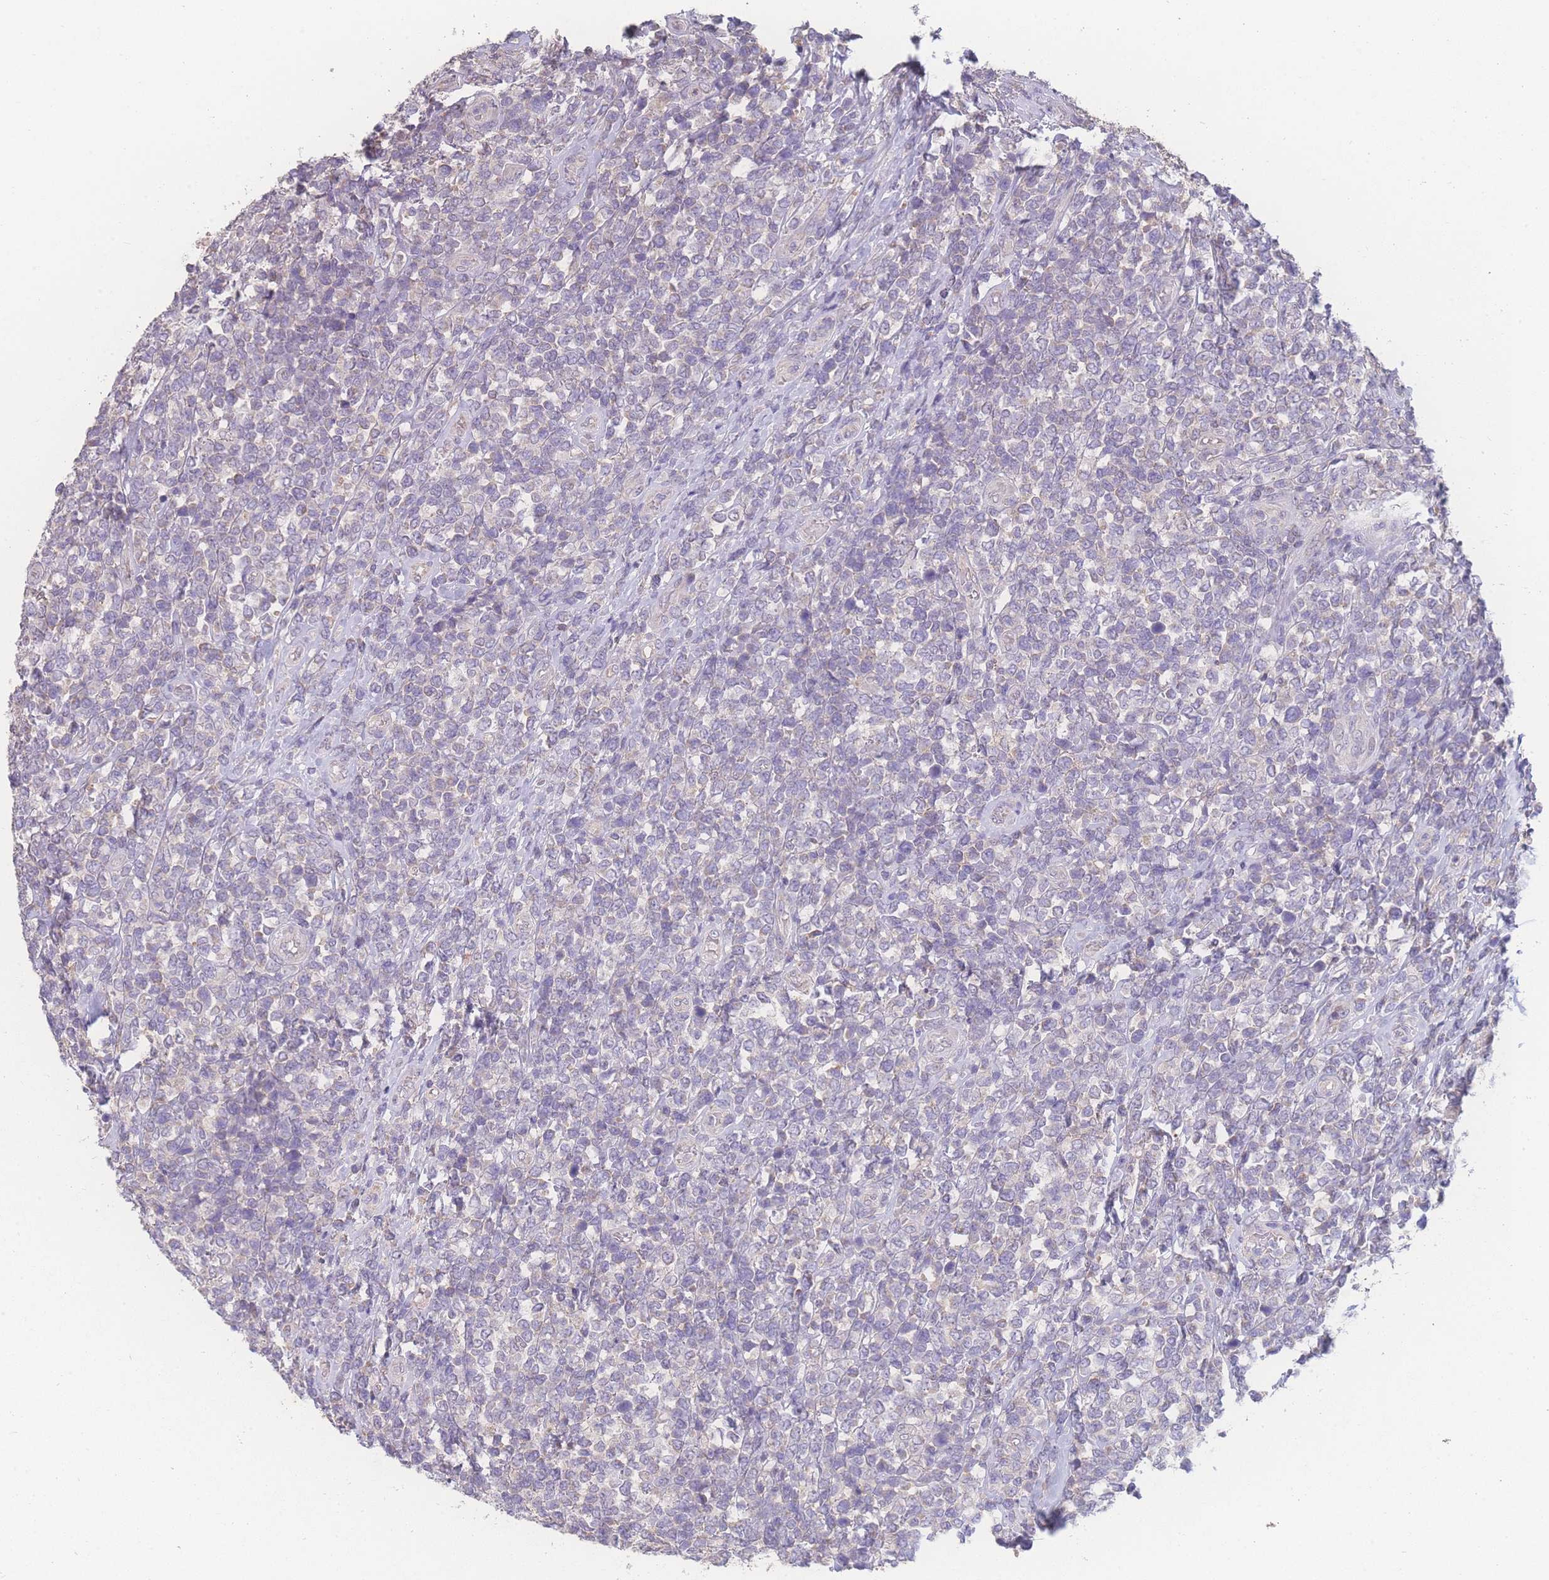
{"staining": {"intensity": "negative", "quantity": "none", "location": "none"}, "tissue": "lymphoma", "cell_type": "Tumor cells", "image_type": "cancer", "snomed": [{"axis": "morphology", "description": "Malignant lymphoma, non-Hodgkin's type, High grade"}, {"axis": "topography", "description": "Soft tissue"}], "caption": "Tumor cells are negative for protein expression in human lymphoma.", "gene": "GIPR", "patient": {"sex": "female", "age": 56}}